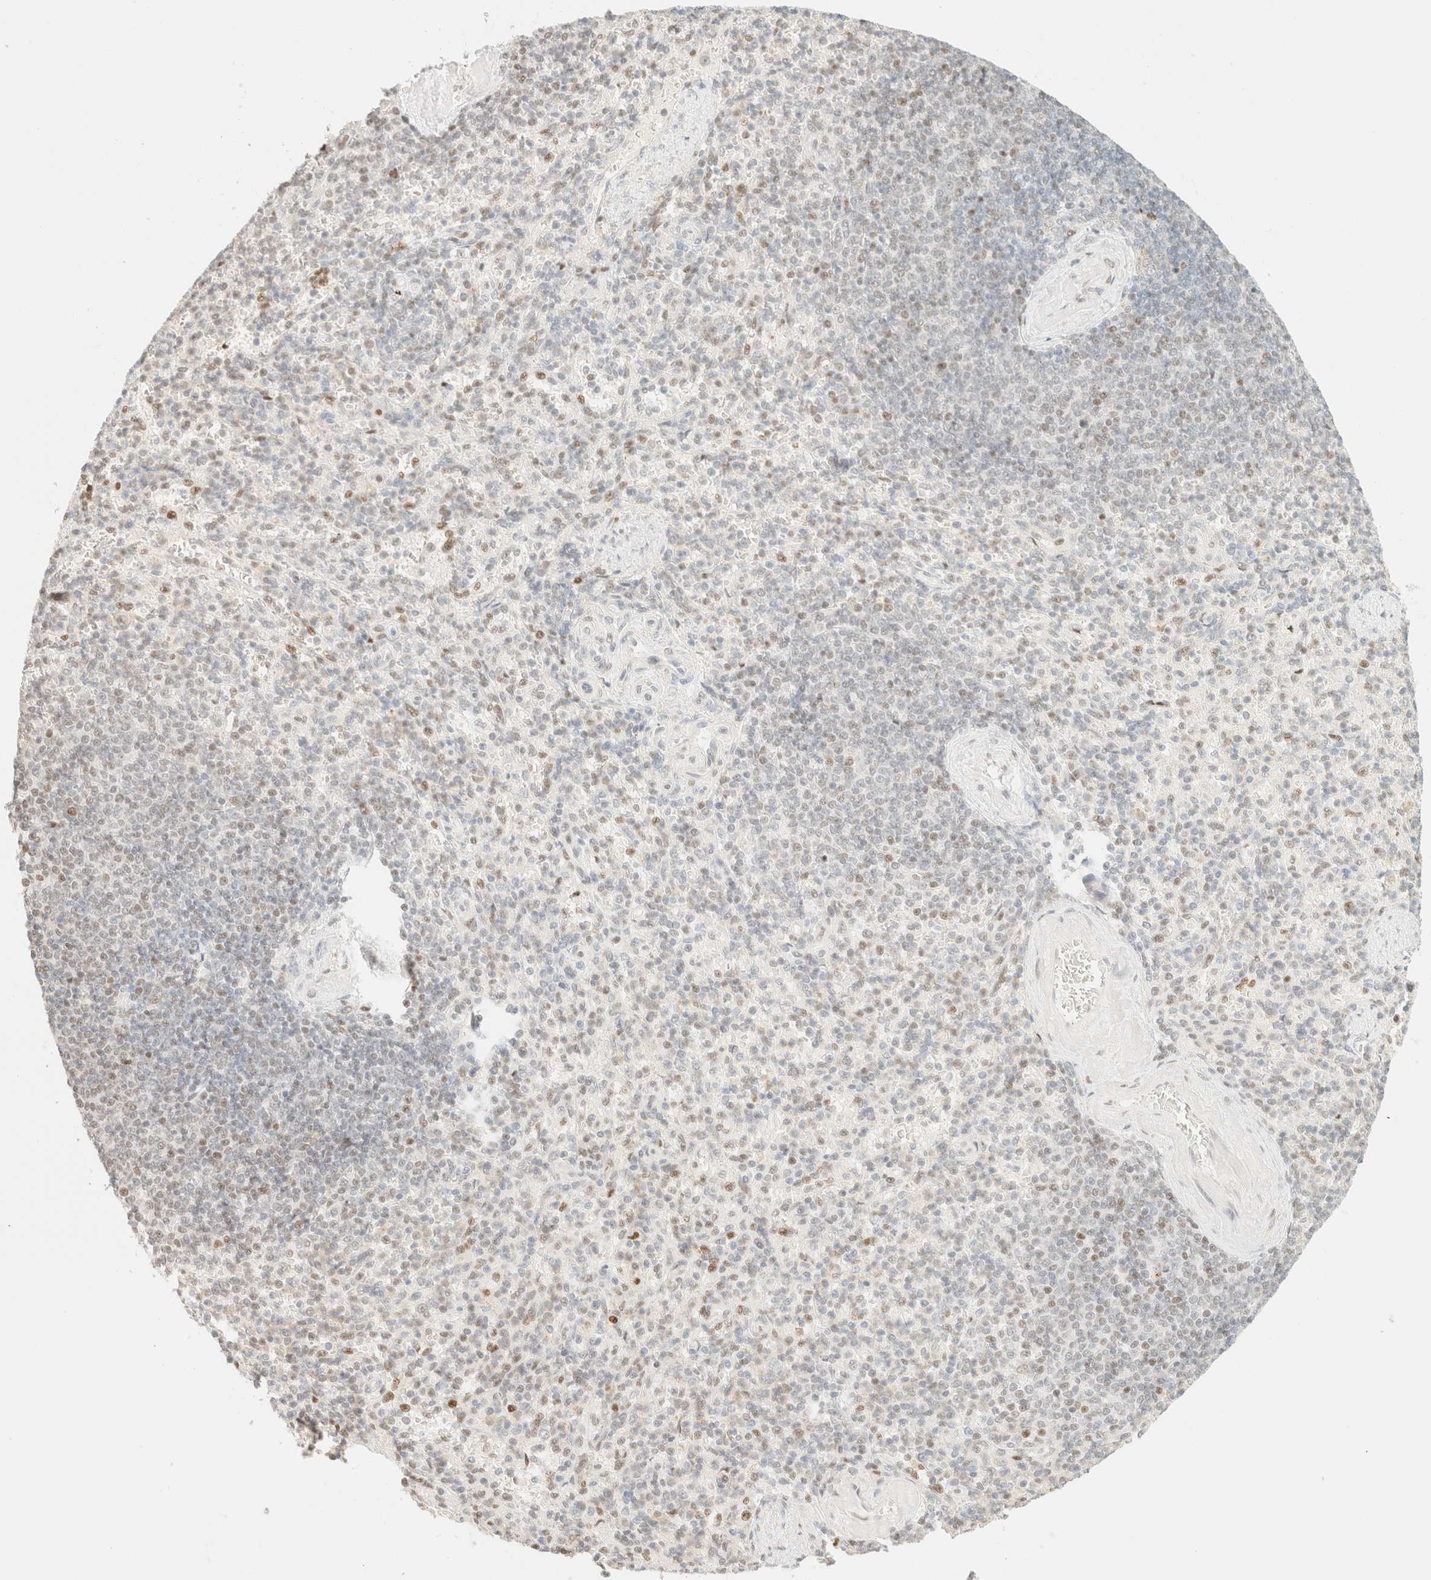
{"staining": {"intensity": "weak", "quantity": "25%-75%", "location": "nuclear"}, "tissue": "spleen", "cell_type": "Cells in red pulp", "image_type": "normal", "snomed": [{"axis": "morphology", "description": "Normal tissue, NOS"}, {"axis": "topography", "description": "Spleen"}], "caption": "This micrograph shows normal spleen stained with IHC to label a protein in brown. The nuclear of cells in red pulp show weak positivity for the protein. Nuclei are counter-stained blue.", "gene": "TSR1", "patient": {"sex": "female", "age": 74}}